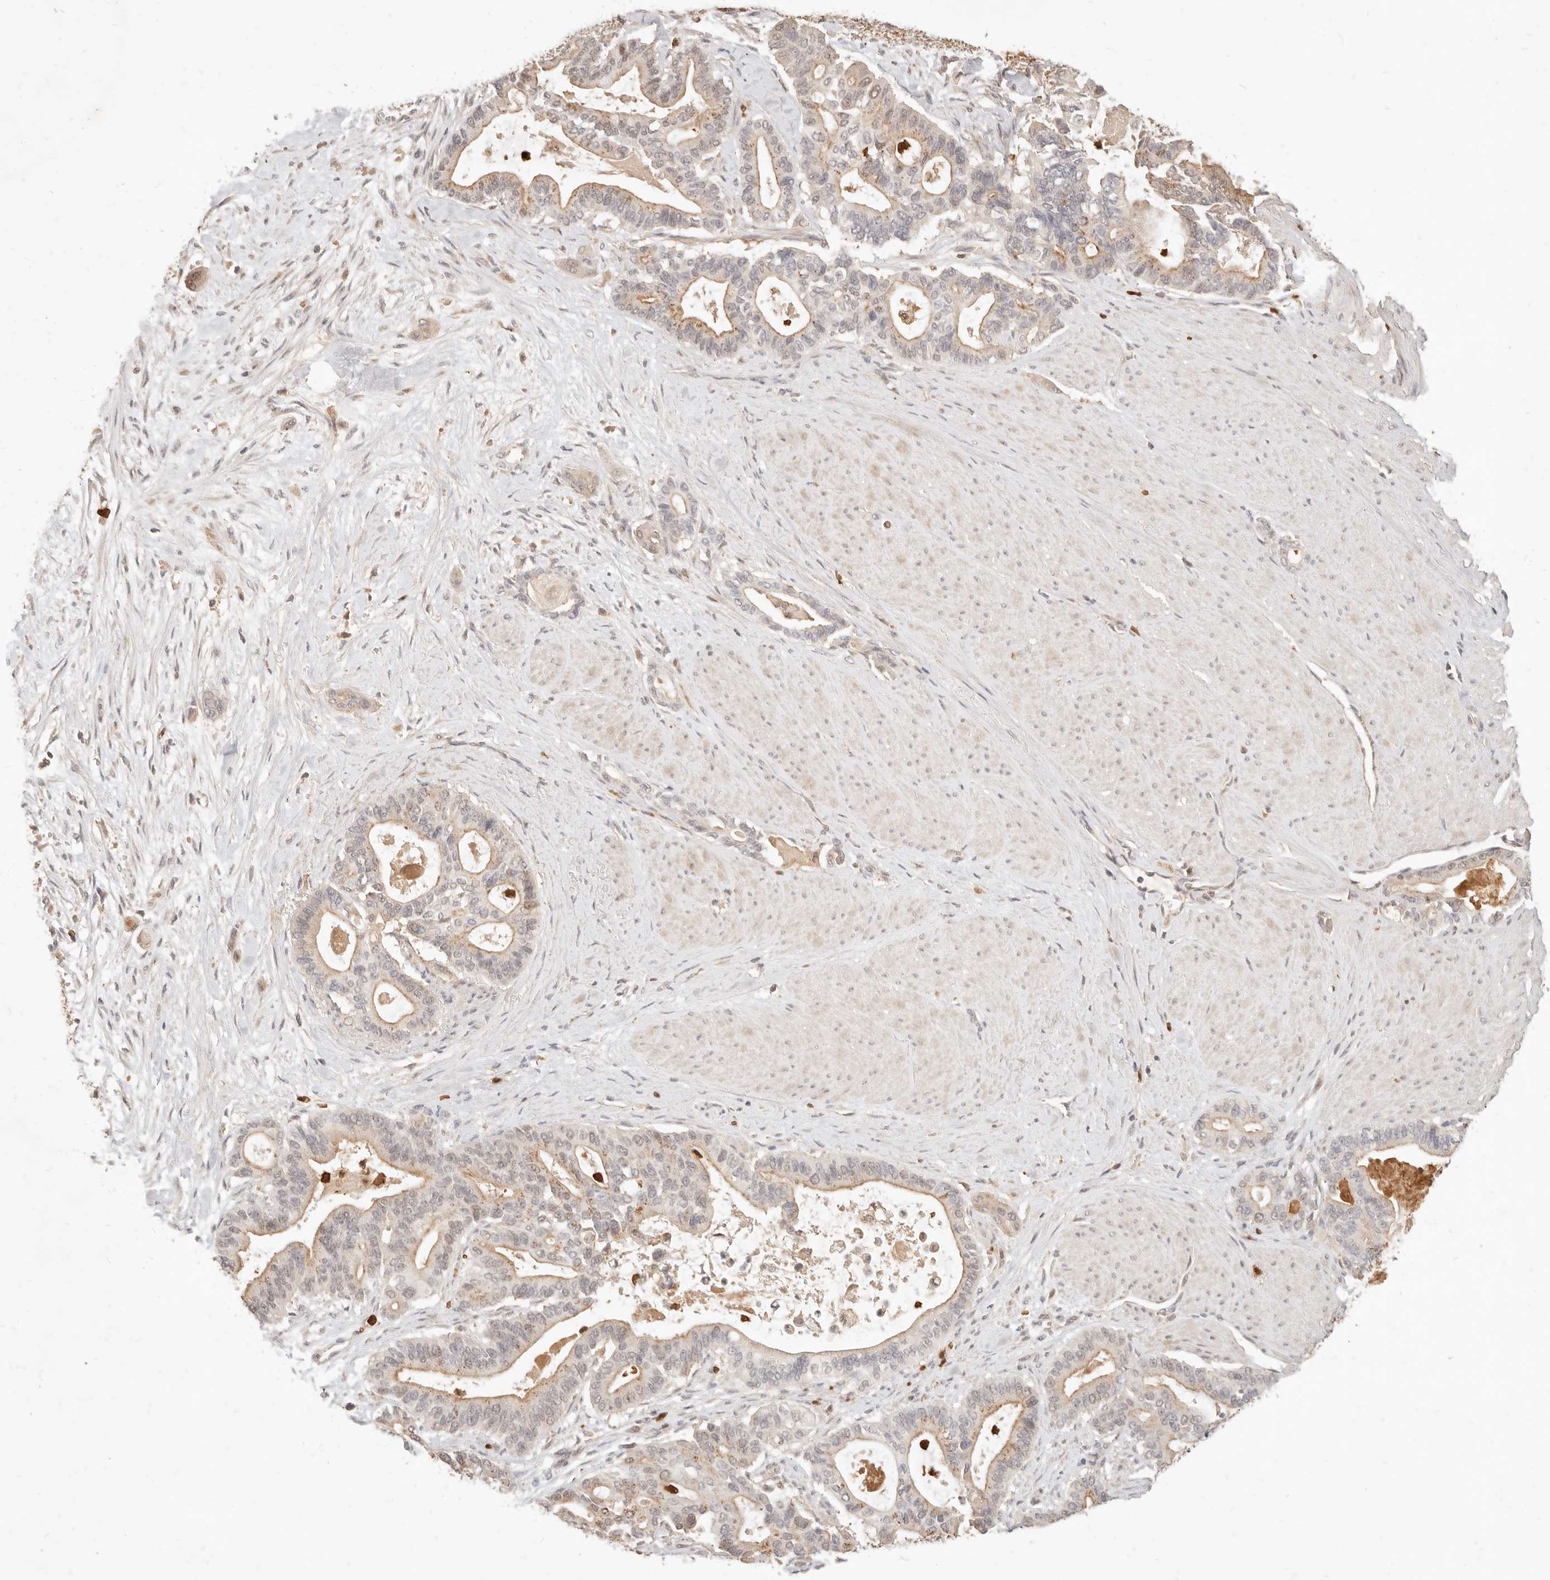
{"staining": {"intensity": "weak", "quantity": "25%-75%", "location": "cytoplasmic/membranous"}, "tissue": "pancreatic cancer", "cell_type": "Tumor cells", "image_type": "cancer", "snomed": [{"axis": "morphology", "description": "Adenocarcinoma, NOS"}, {"axis": "topography", "description": "Pancreas"}], "caption": "An immunohistochemistry (IHC) photomicrograph of neoplastic tissue is shown. Protein staining in brown labels weak cytoplasmic/membranous positivity in pancreatic cancer within tumor cells.", "gene": "TMTC2", "patient": {"sex": "male", "age": 63}}